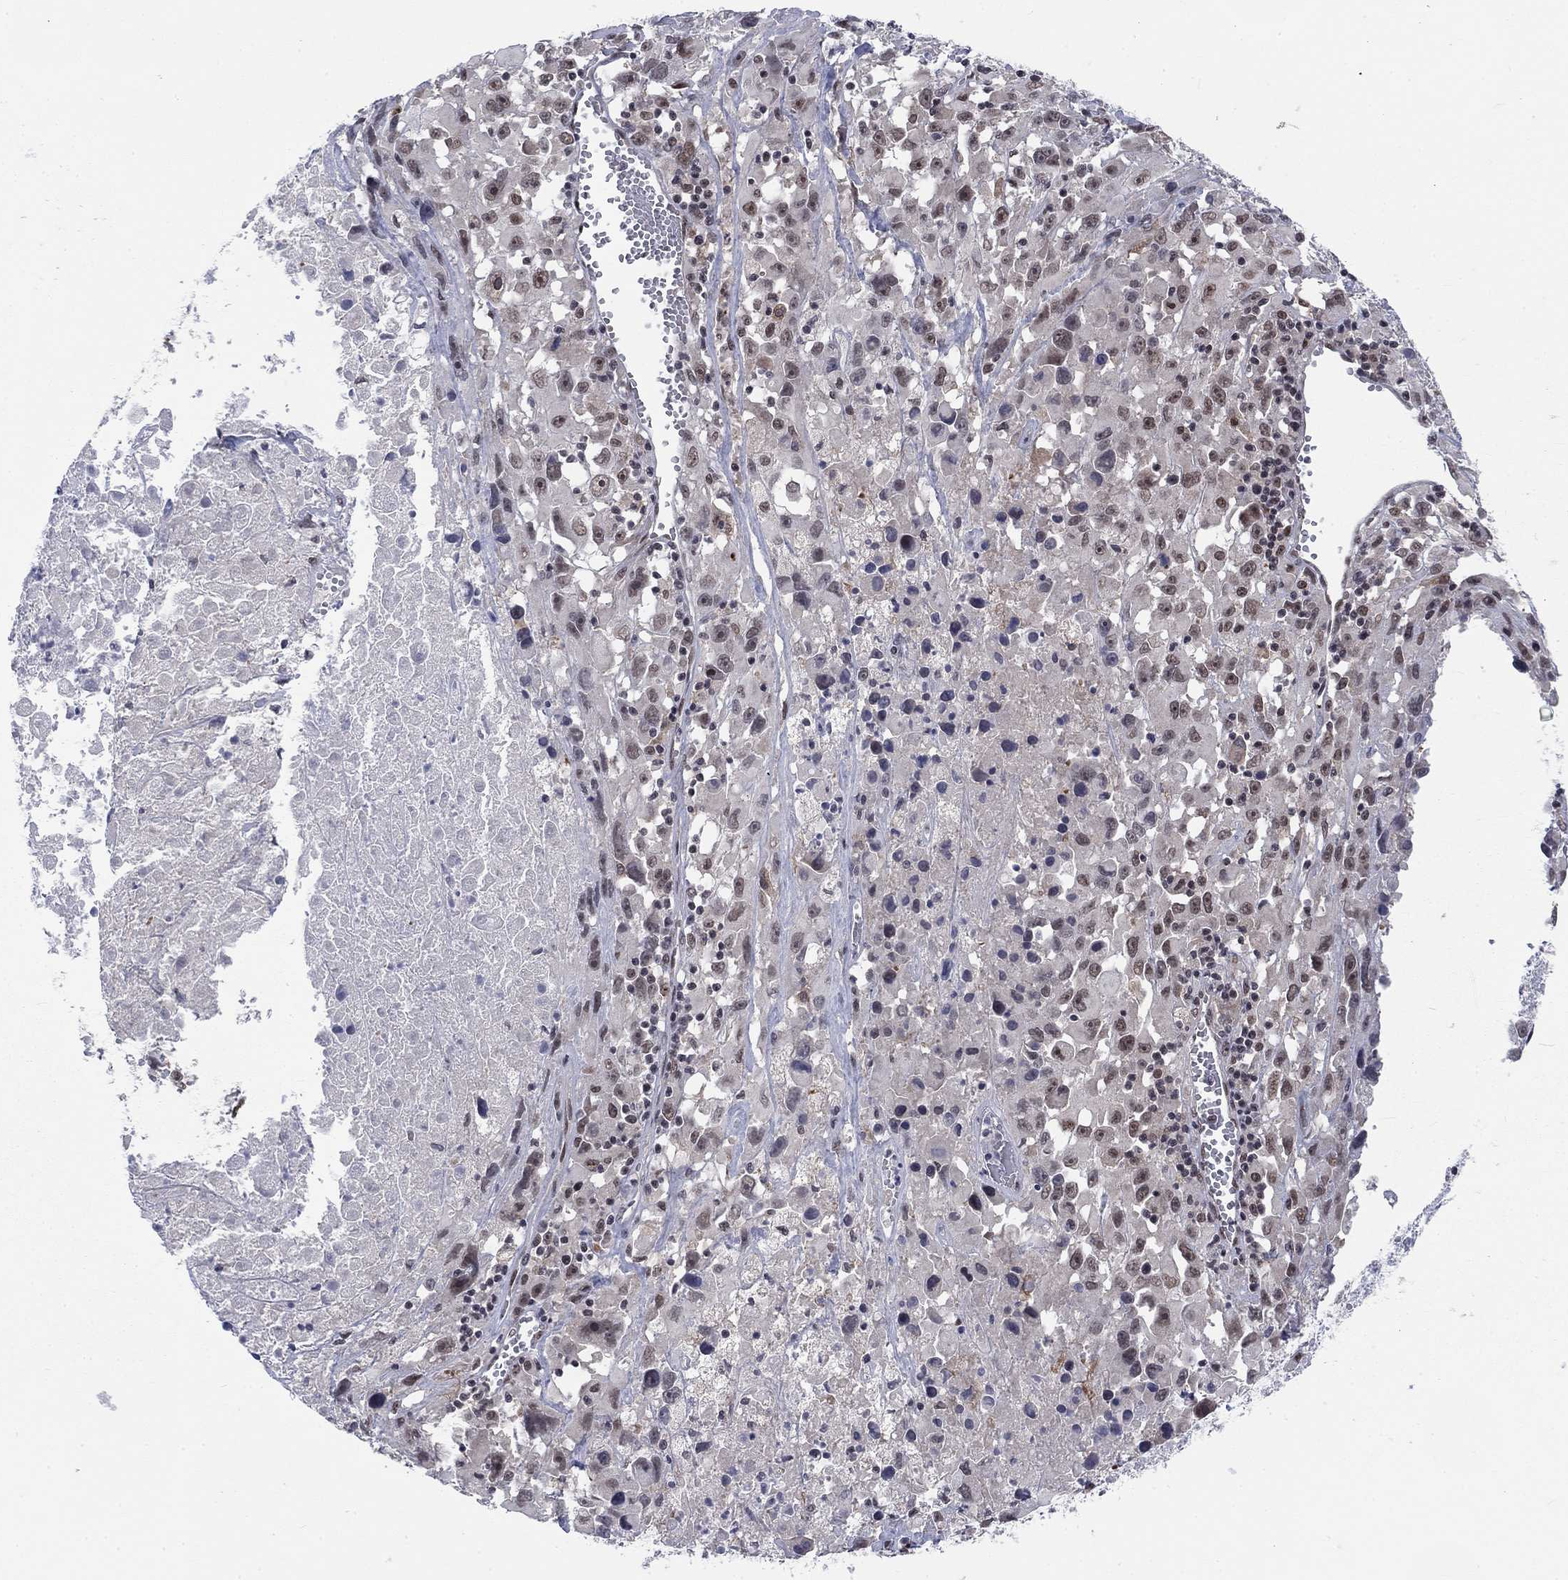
{"staining": {"intensity": "moderate", "quantity": "<25%", "location": "nuclear"}, "tissue": "melanoma", "cell_type": "Tumor cells", "image_type": "cancer", "snomed": [{"axis": "morphology", "description": "Malignant melanoma, Metastatic site"}, {"axis": "topography", "description": "Lymph node"}], "caption": "Protein expression analysis of melanoma demonstrates moderate nuclear positivity in approximately <25% of tumor cells. (brown staining indicates protein expression, while blue staining denotes nuclei).", "gene": "FYTTD1", "patient": {"sex": "male", "age": 50}}